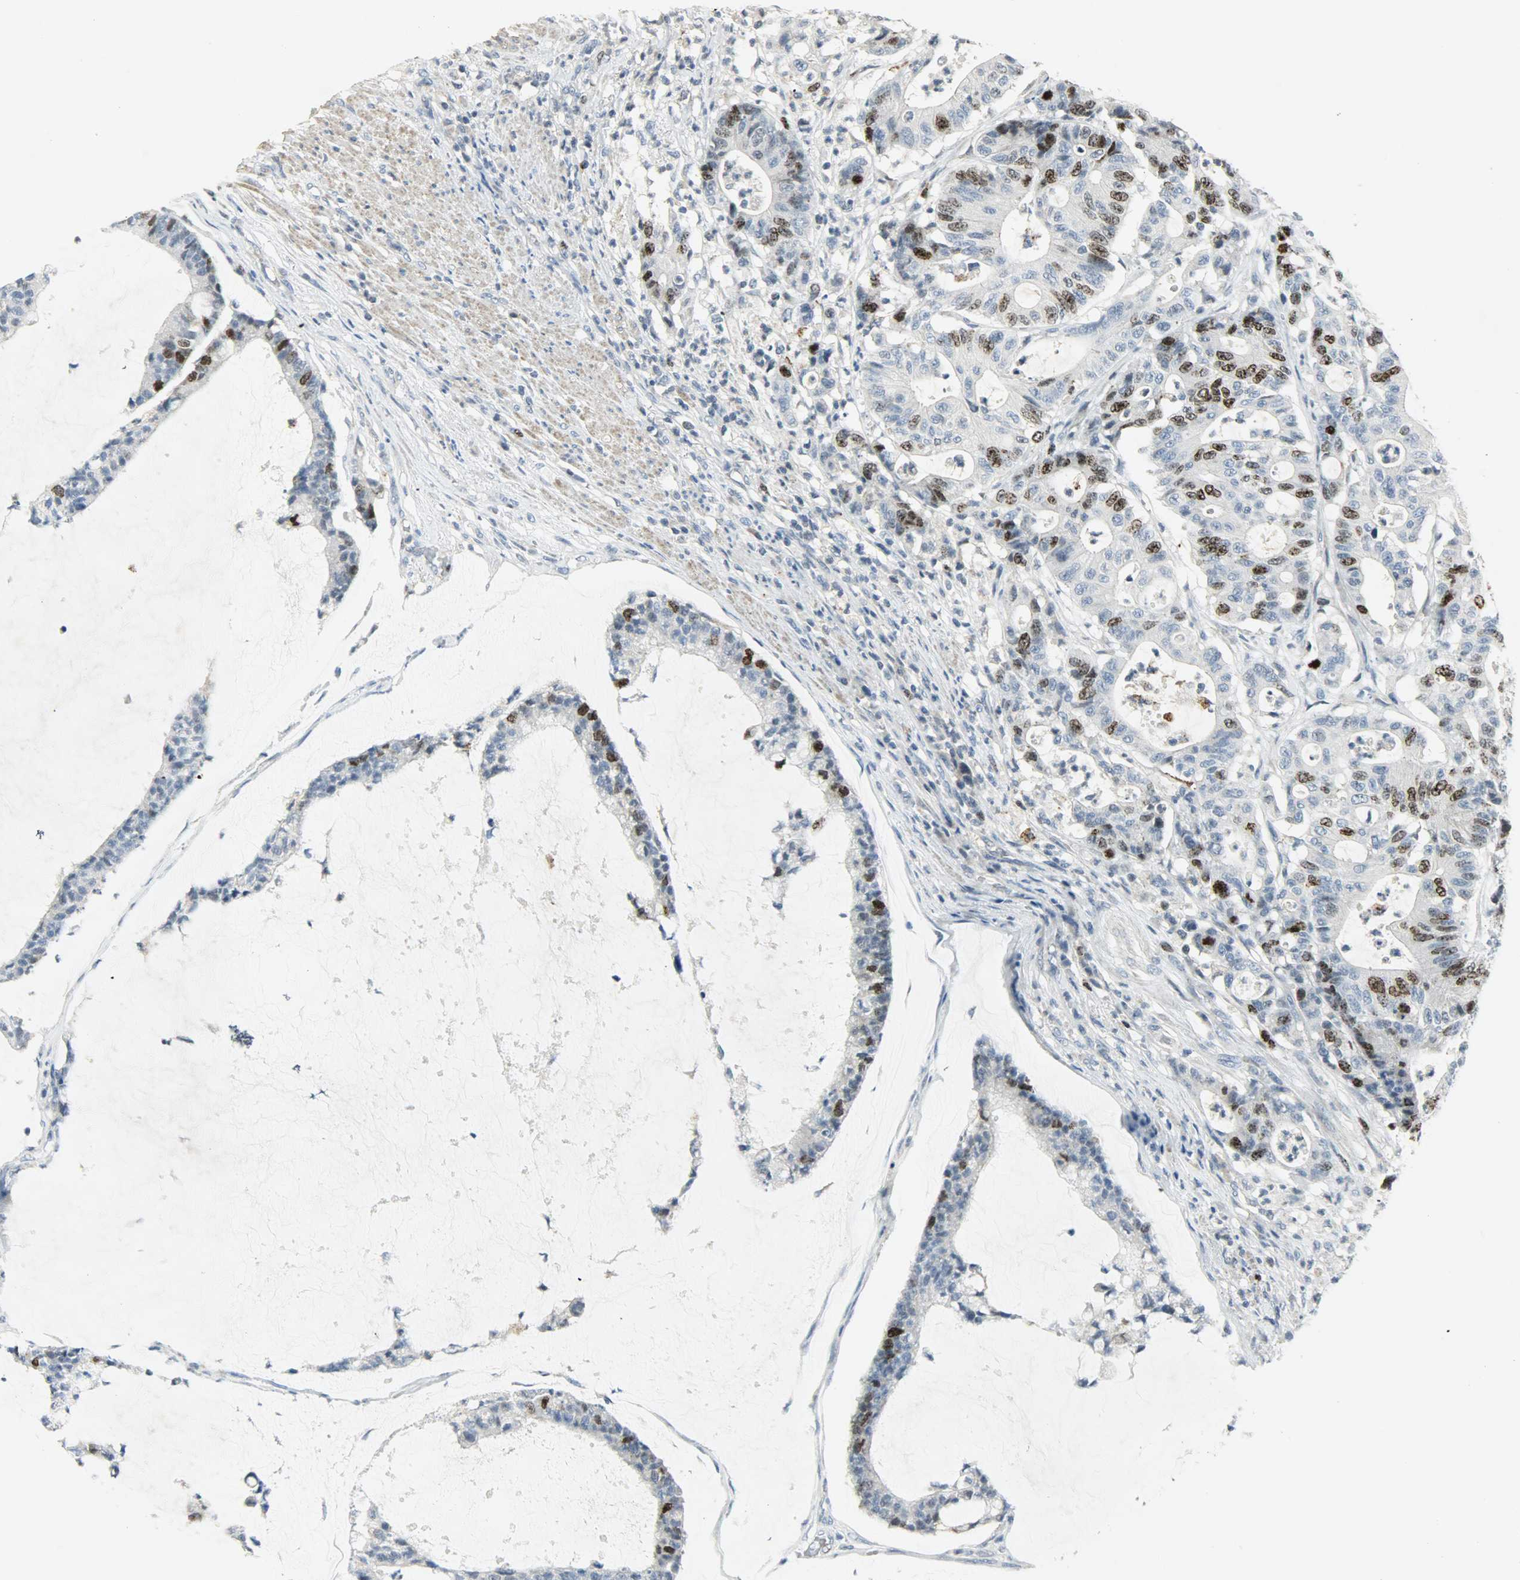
{"staining": {"intensity": "strong", "quantity": "25%-75%", "location": "nuclear"}, "tissue": "colorectal cancer", "cell_type": "Tumor cells", "image_type": "cancer", "snomed": [{"axis": "morphology", "description": "Adenocarcinoma, NOS"}, {"axis": "topography", "description": "Colon"}], "caption": "IHC (DAB (3,3'-diaminobenzidine)) staining of colorectal adenocarcinoma demonstrates strong nuclear protein staining in approximately 25%-75% of tumor cells. Nuclei are stained in blue.", "gene": "AURKB", "patient": {"sex": "female", "age": 84}}